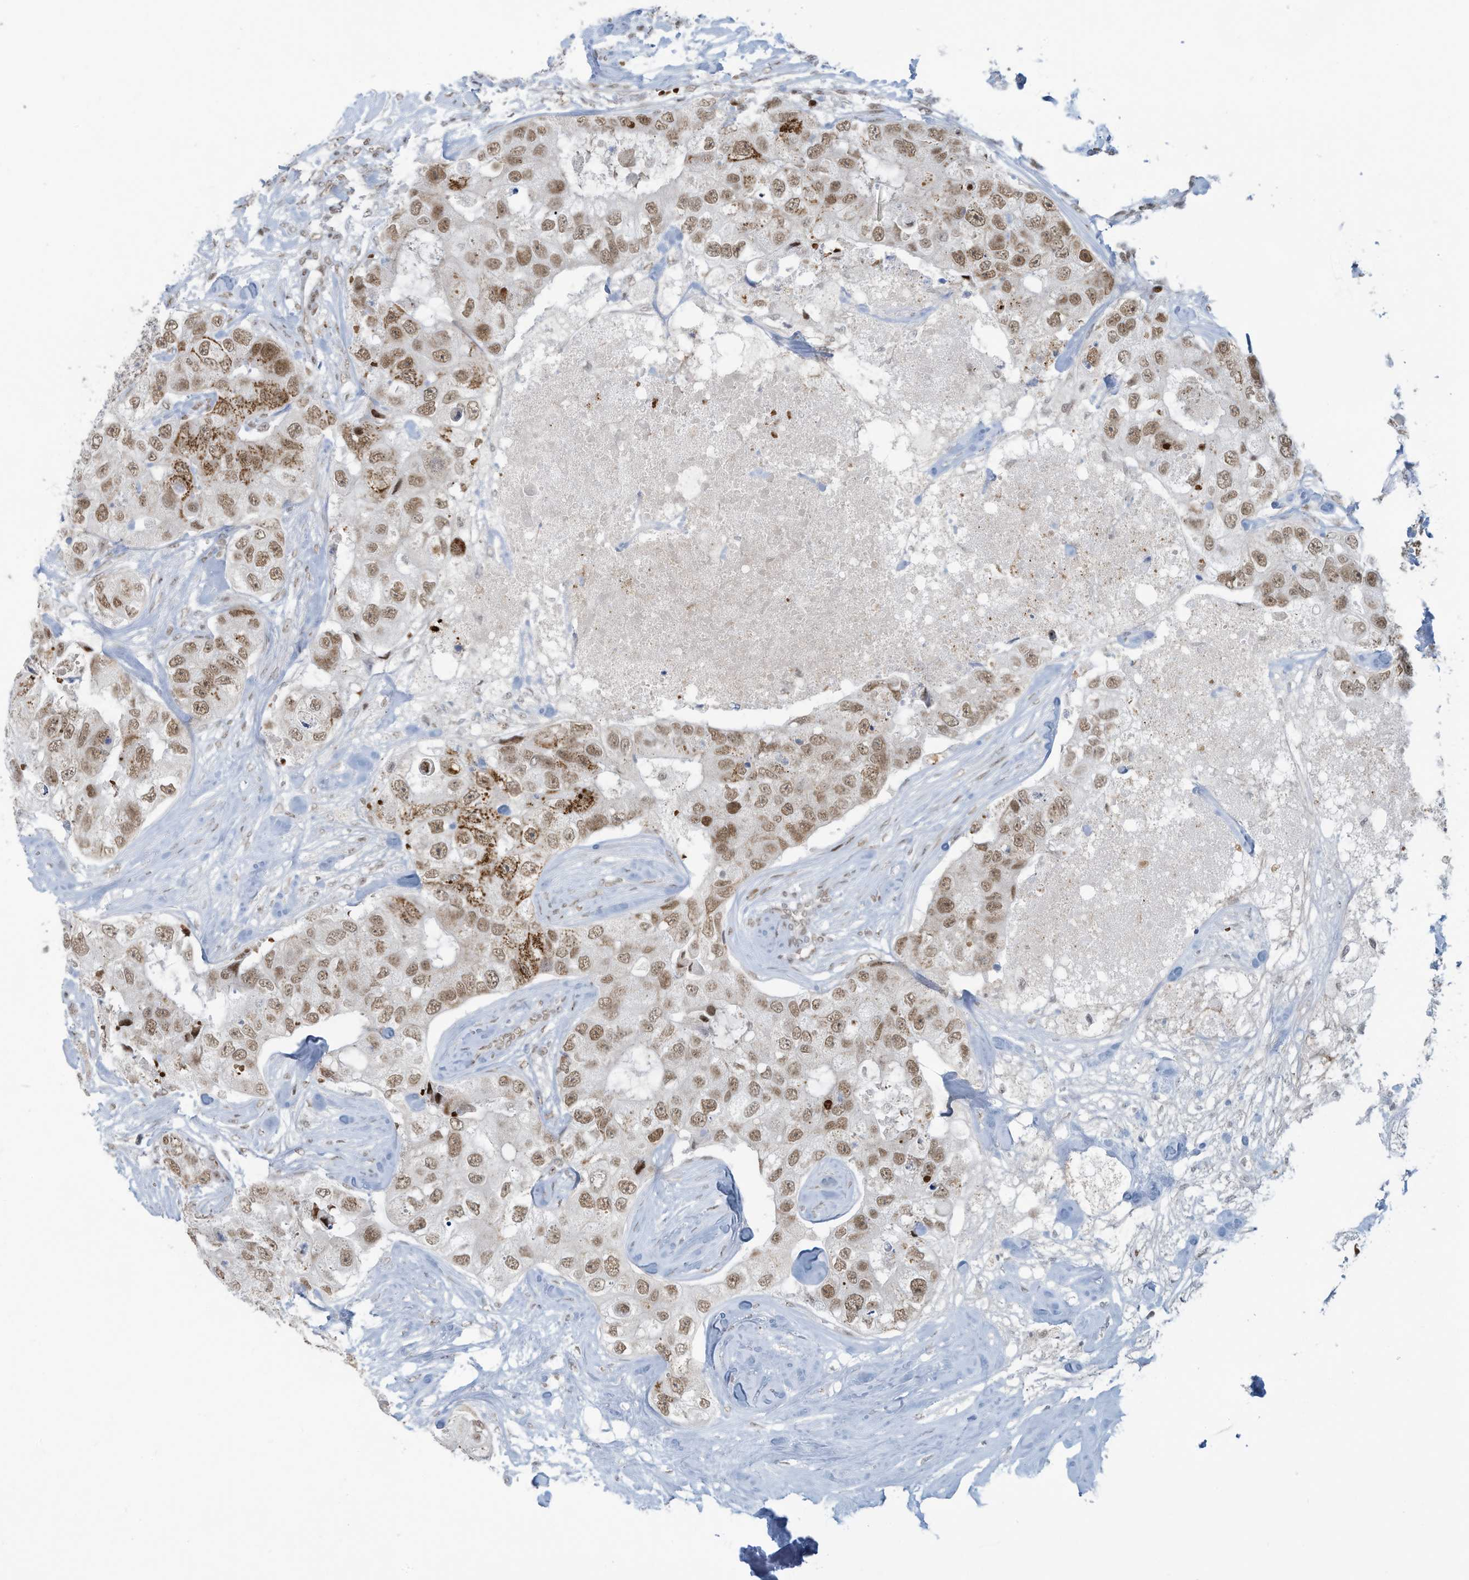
{"staining": {"intensity": "moderate", "quantity": ">75%", "location": "nuclear"}, "tissue": "breast cancer", "cell_type": "Tumor cells", "image_type": "cancer", "snomed": [{"axis": "morphology", "description": "Duct carcinoma"}, {"axis": "topography", "description": "Breast"}], "caption": "Immunohistochemical staining of breast cancer (invasive ductal carcinoma) demonstrates moderate nuclear protein expression in about >75% of tumor cells. The staining is performed using DAB brown chromogen to label protein expression. The nuclei are counter-stained blue using hematoxylin.", "gene": "ECT2L", "patient": {"sex": "female", "age": 62}}